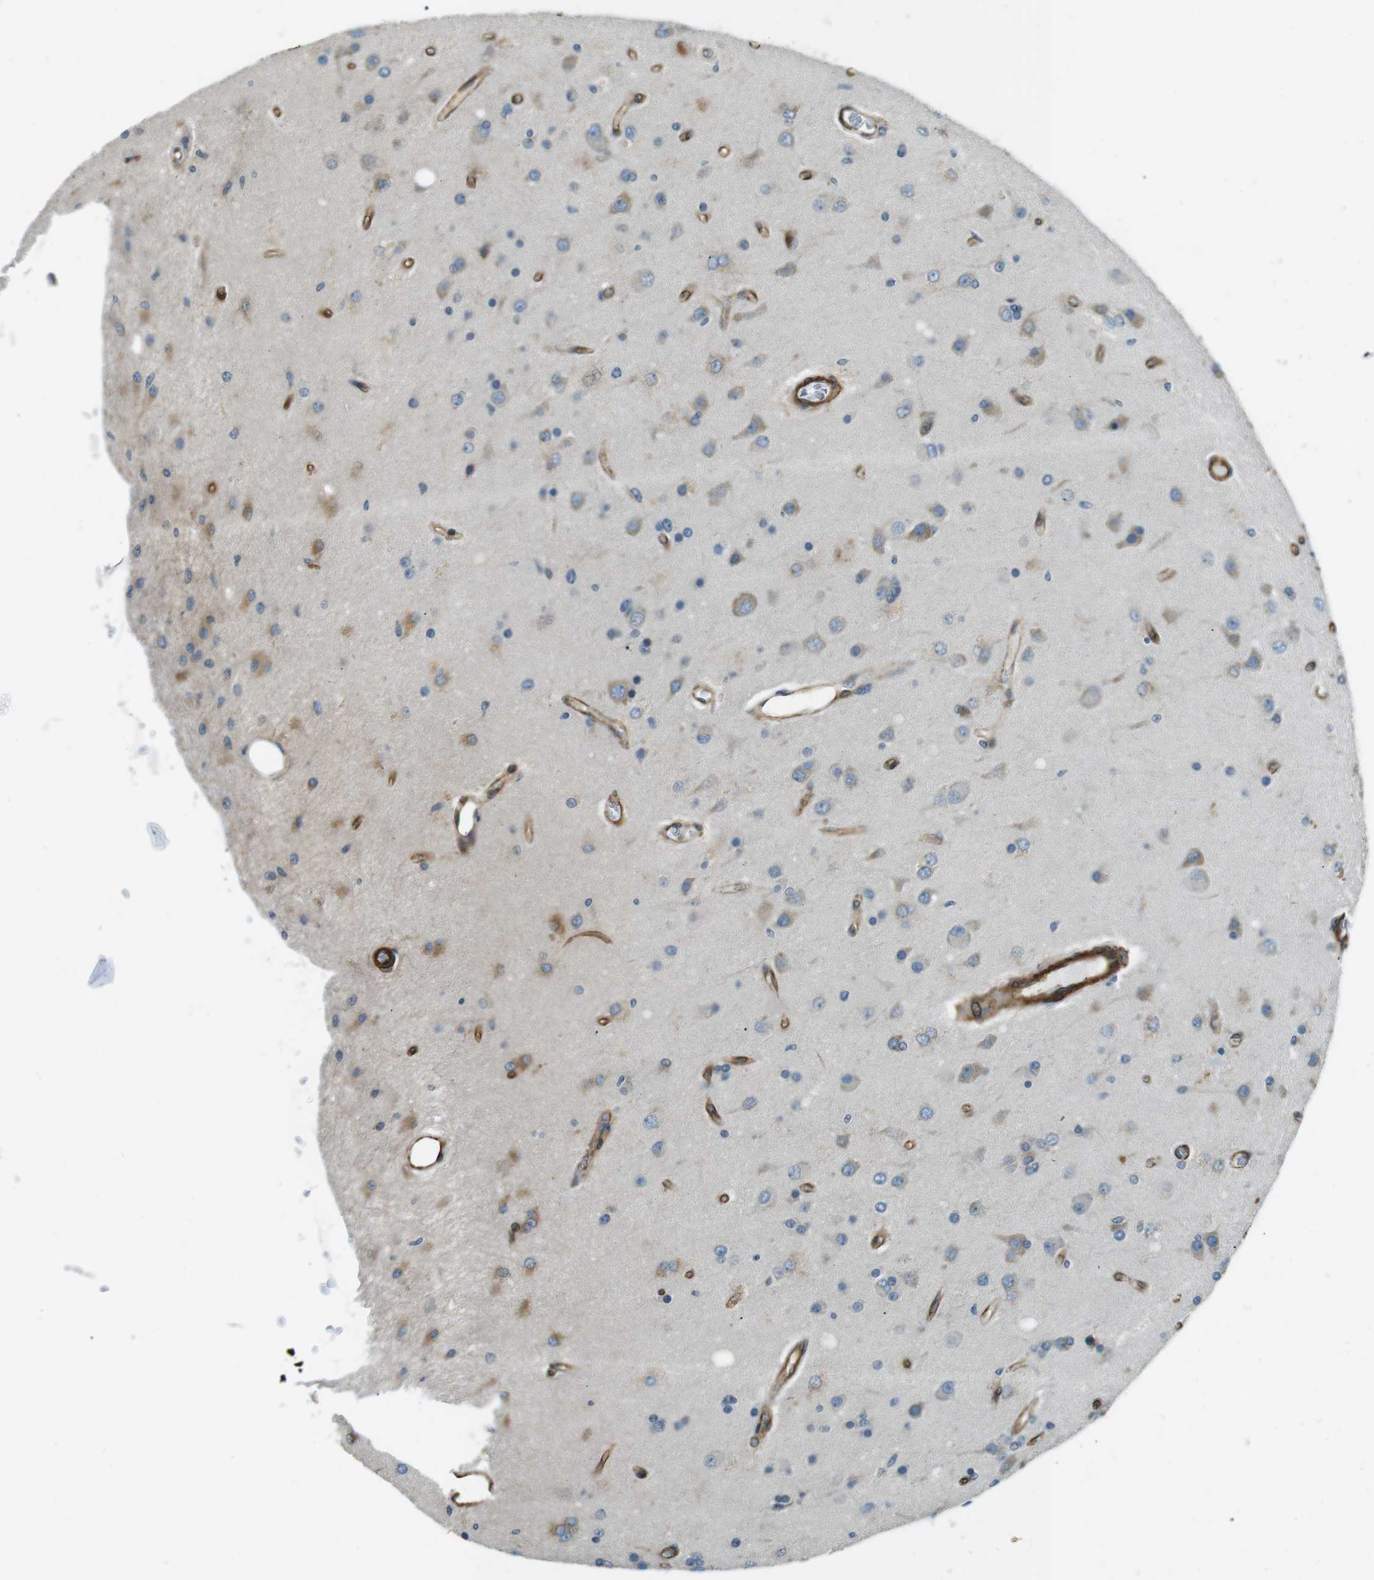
{"staining": {"intensity": "weak", "quantity": "25%-75%", "location": "cytoplasmic/membranous"}, "tissue": "glioma", "cell_type": "Tumor cells", "image_type": "cancer", "snomed": [{"axis": "morphology", "description": "Normal tissue, NOS"}, {"axis": "morphology", "description": "Glioma, malignant, High grade"}, {"axis": "topography", "description": "Cerebral cortex"}], "caption": "This micrograph demonstrates glioma stained with immunohistochemistry (IHC) to label a protein in brown. The cytoplasmic/membranous of tumor cells show weak positivity for the protein. Nuclei are counter-stained blue.", "gene": "ODR4", "patient": {"sex": "male", "age": 77}}